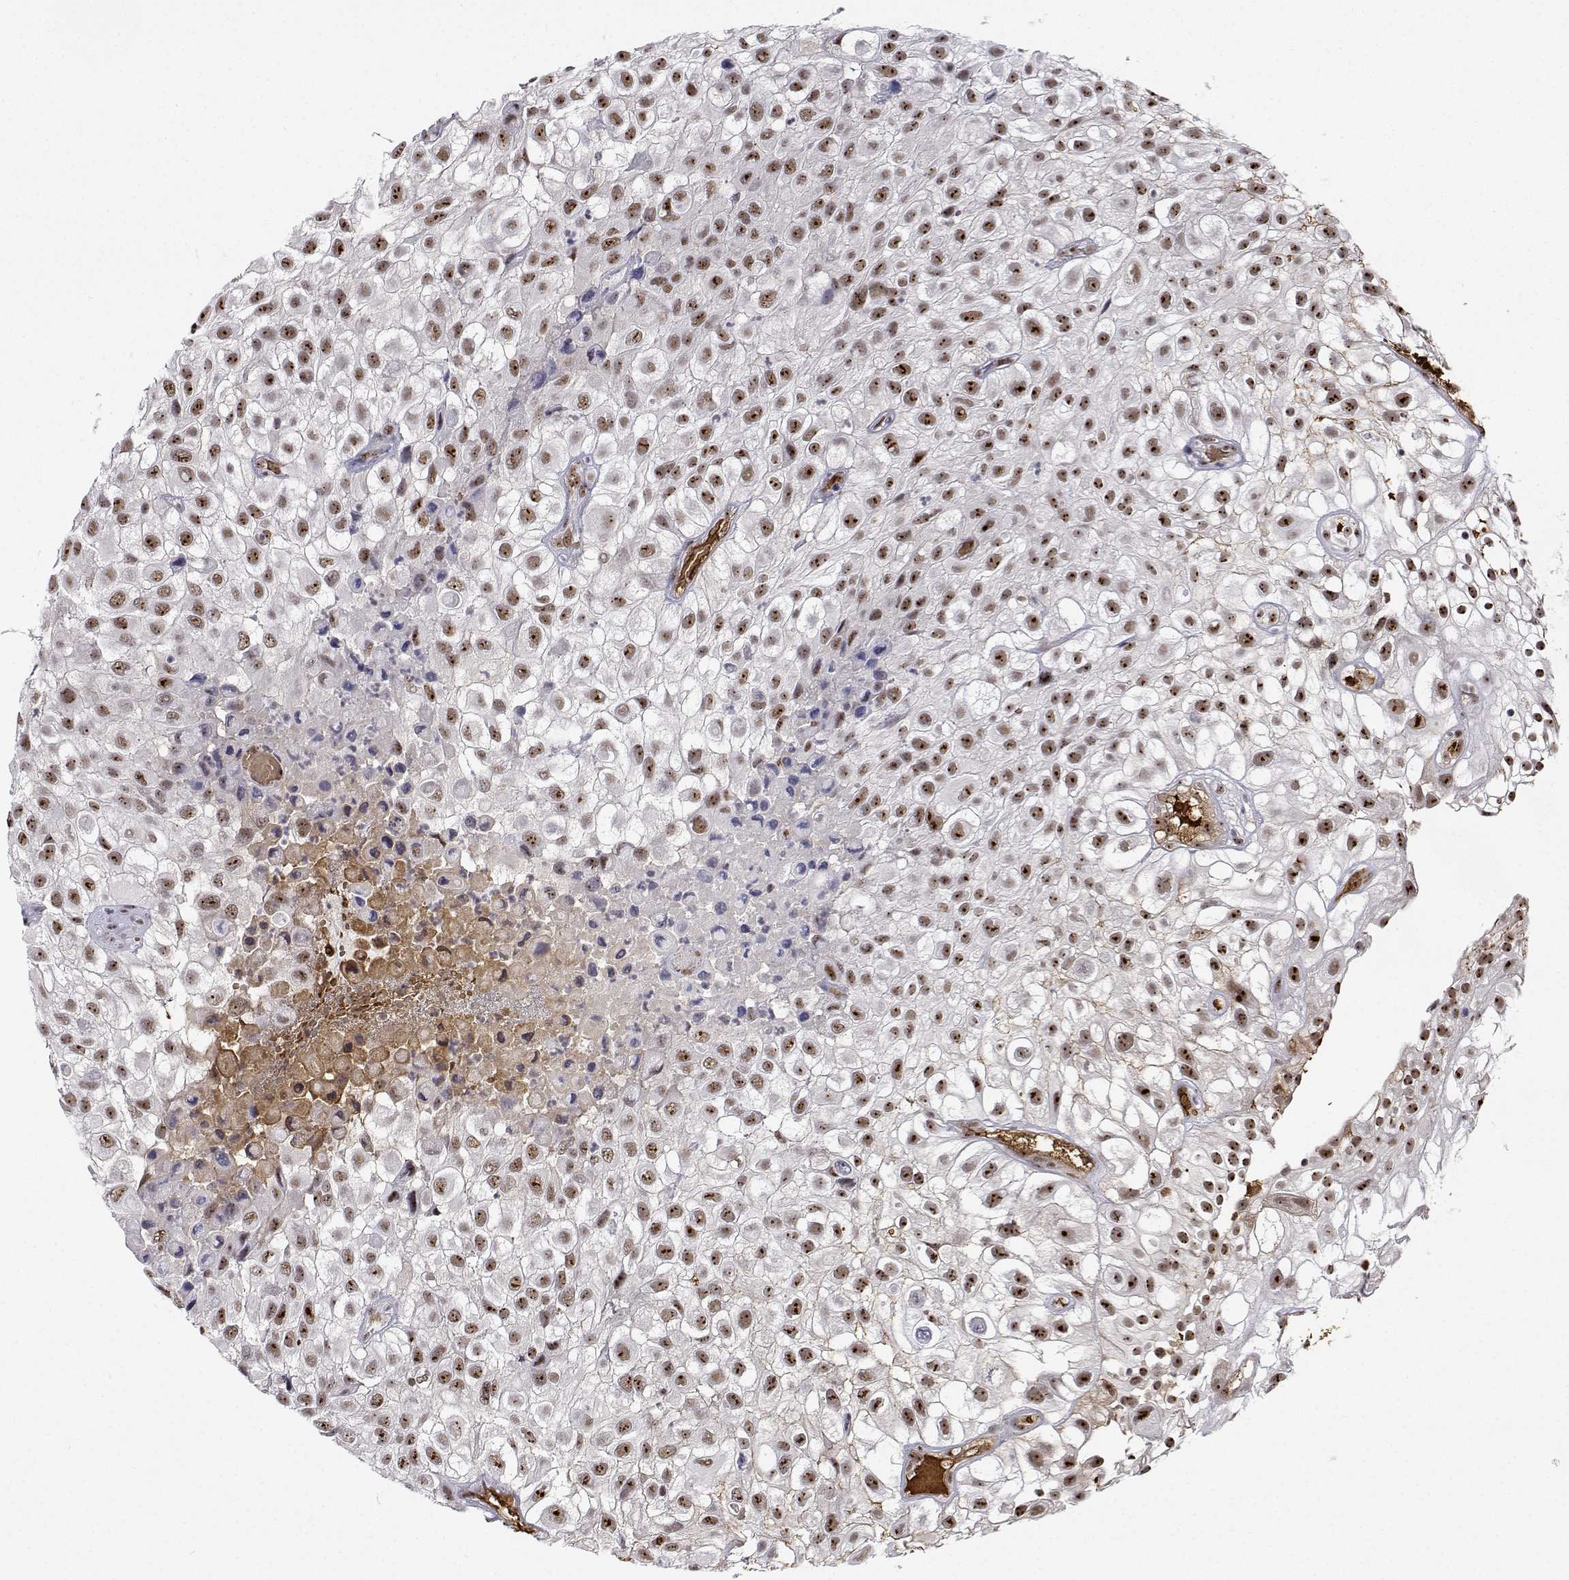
{"staining": {"intensity": "moderate", "quantity": ">75%", "location": "nuclear"}, "tissue": "urothelial cancer", "cell_type": "Tumor cells", "image_type": "cancer", "snomed": [{"axis": "morphology", "description": "Urothelial carcinoma, High grade"}, {"axis": "topography", "description": "Urinary bladder"}], "caption": "This is an image of immunohistochemistry staining of urothelial cancer, which shows moderate expression in the nuclear of tumor cells.", "gene": "ADAR", "patient": {"sex": "male", "age": 56}}